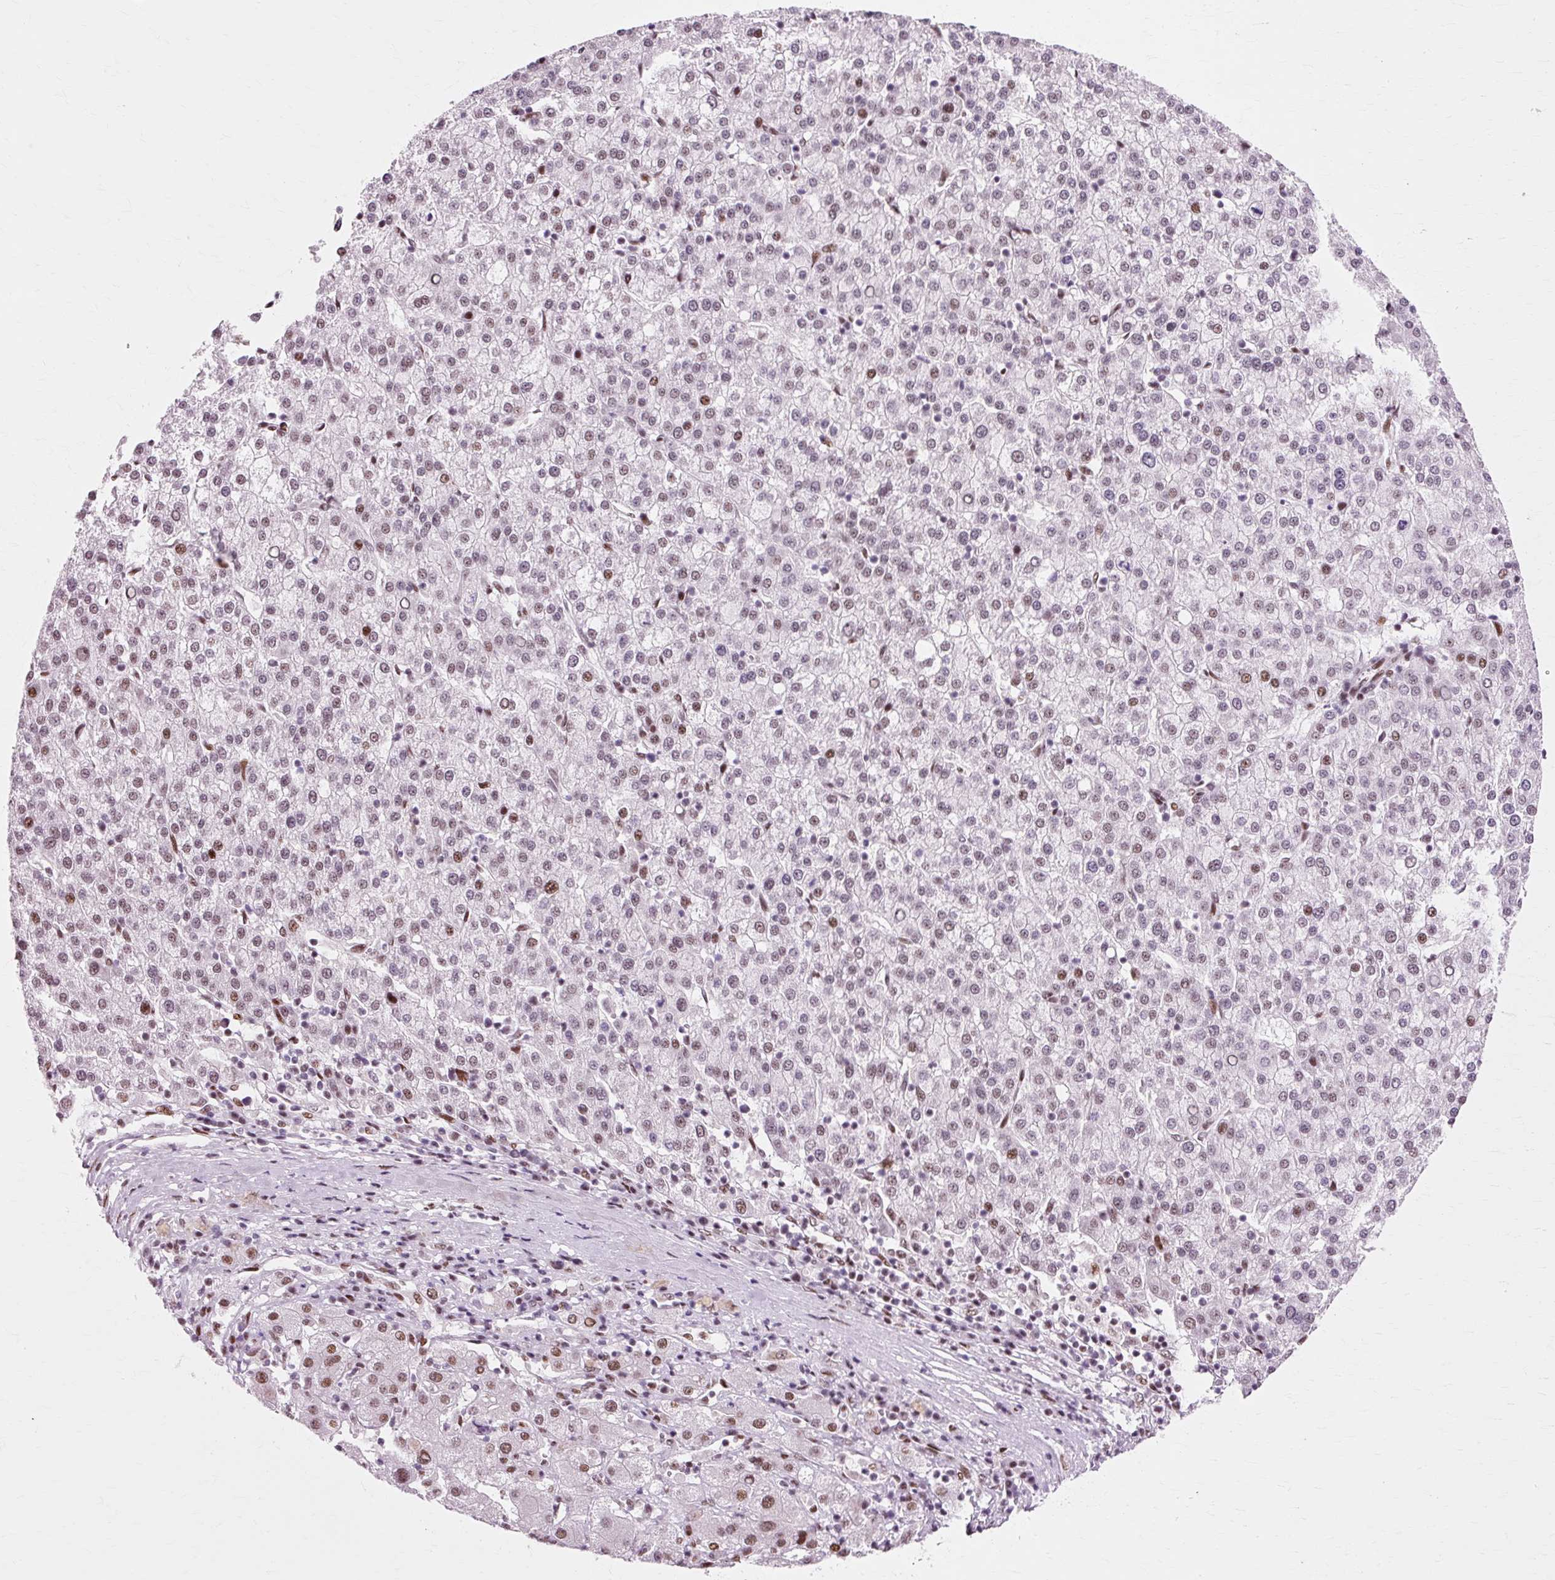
{"staining": {"intensity": "moderate", "quantity": "25%-75%", "location": "nuclear"}, "tissue": "liver cancer", "cell_type": "Tumor cells", "image_type": "cancer", "snomed": [{"axis": "morphology", "description": "Carcinoma, Hepatocellular, NOS"}, {"axis": "topography", "description": "Liver"}], "caption": "Immunohistochemistry (IHC) staining of liver hepatocellular carcinoma, which reveals medium levels of moderate nuclear expression in about 25%-75% of tumor cells indicating moderate nuclear protein expression. The staining was performed using DAB (3,3'-diaminobenzidine) (brown) for protein detection and nuclei were counterstained in hematoxylin (blue).", "gene": "MACROD2", "patient": {"sex": "female", "age": 58}}